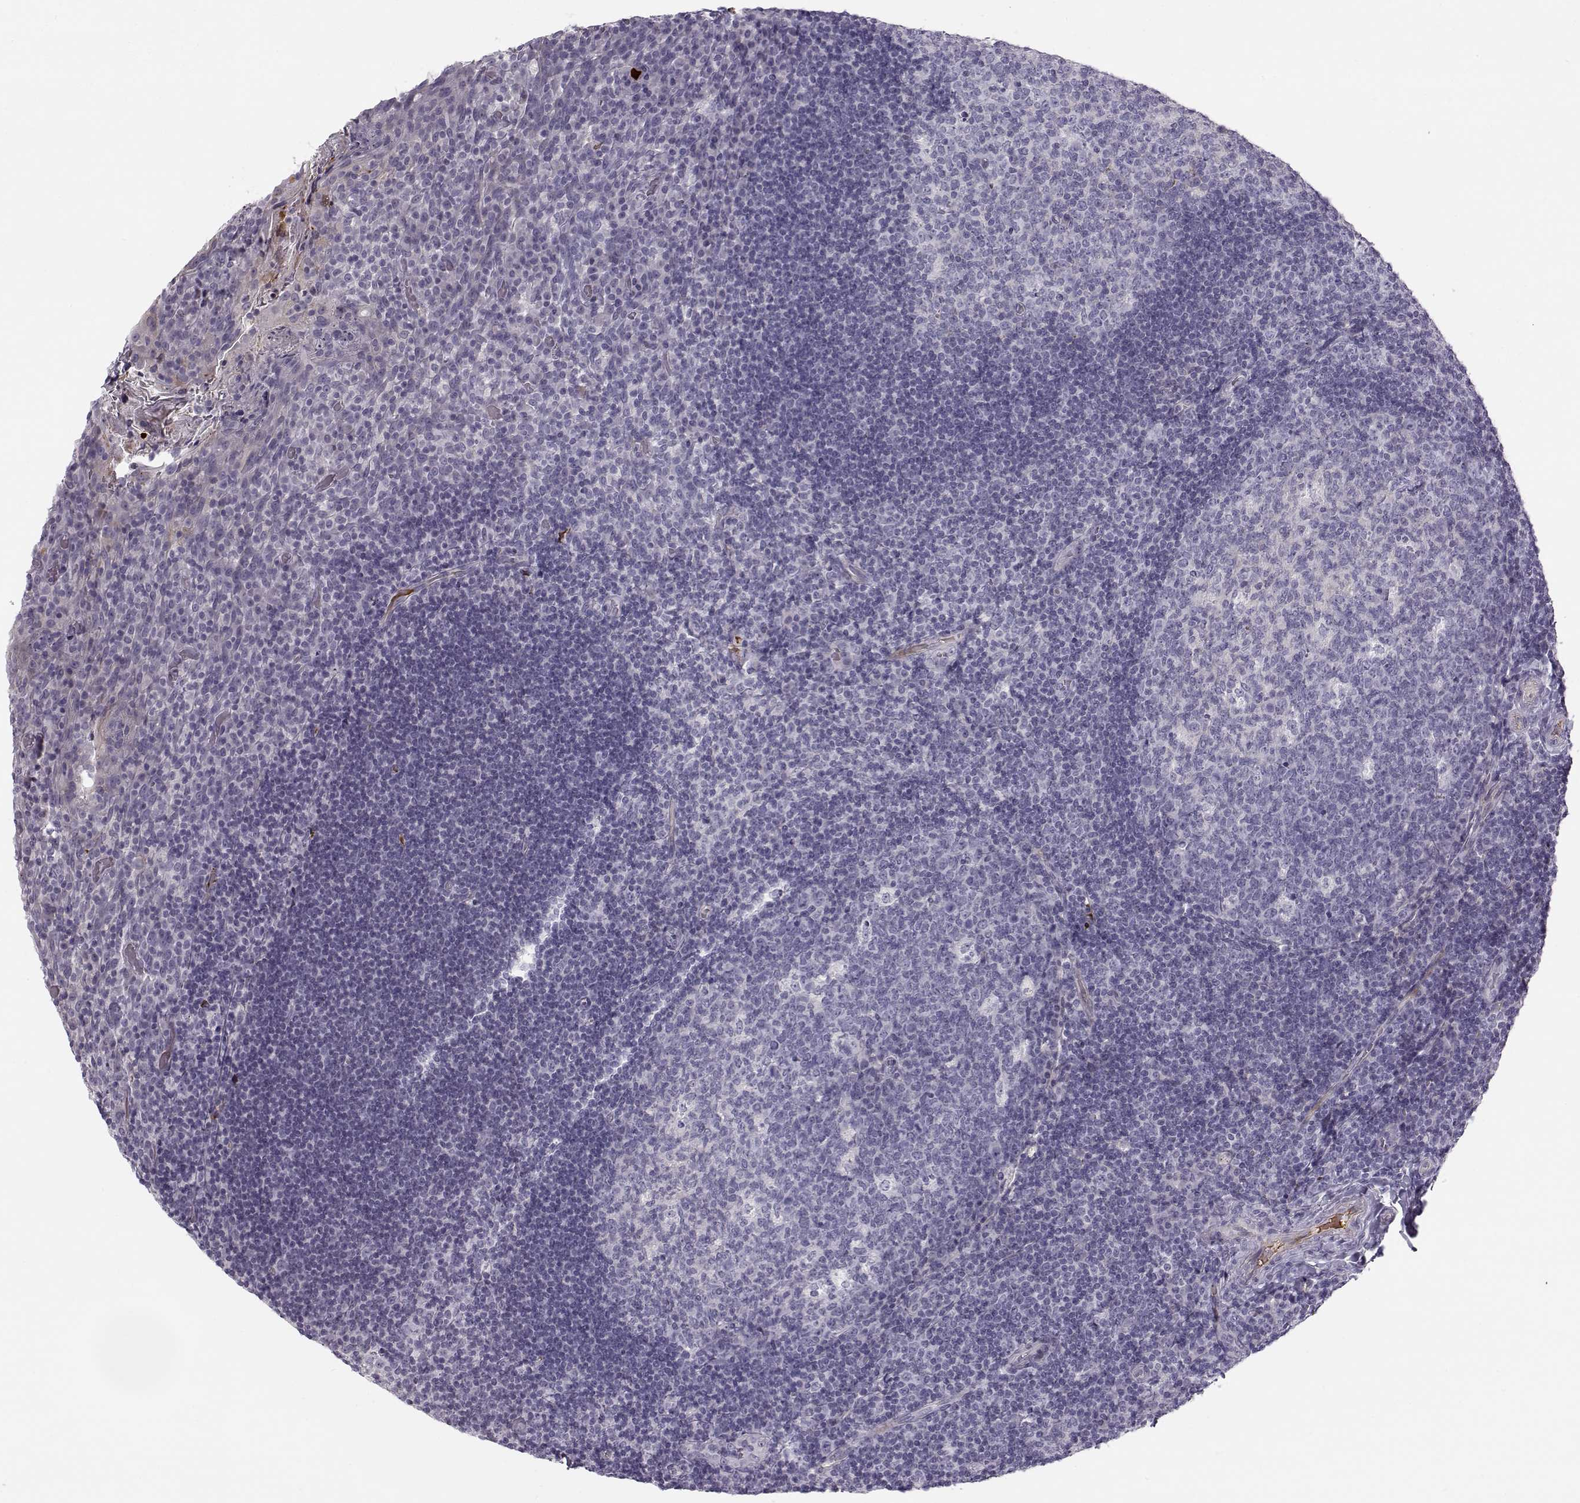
{"staining": {"intensity": "negative", "quantity": "none", "location": "none"}, "tissue": "tonsil", "cell_type": "Germinal center cells", "image_type": "normal", "snomed": [{"axis": "morphology", "description": "Normal tissue, NOS"}, {"axis": "topography", "description": "Tonsil"}], "caption": "DAB (3,3'-diaminobenzidine) immunohistochemical staining of normal tonsil reveals no significant staining in germinal center cells.", "gene": "PABPC1L2A", "patient": {"sex": "male", "age": 17}}